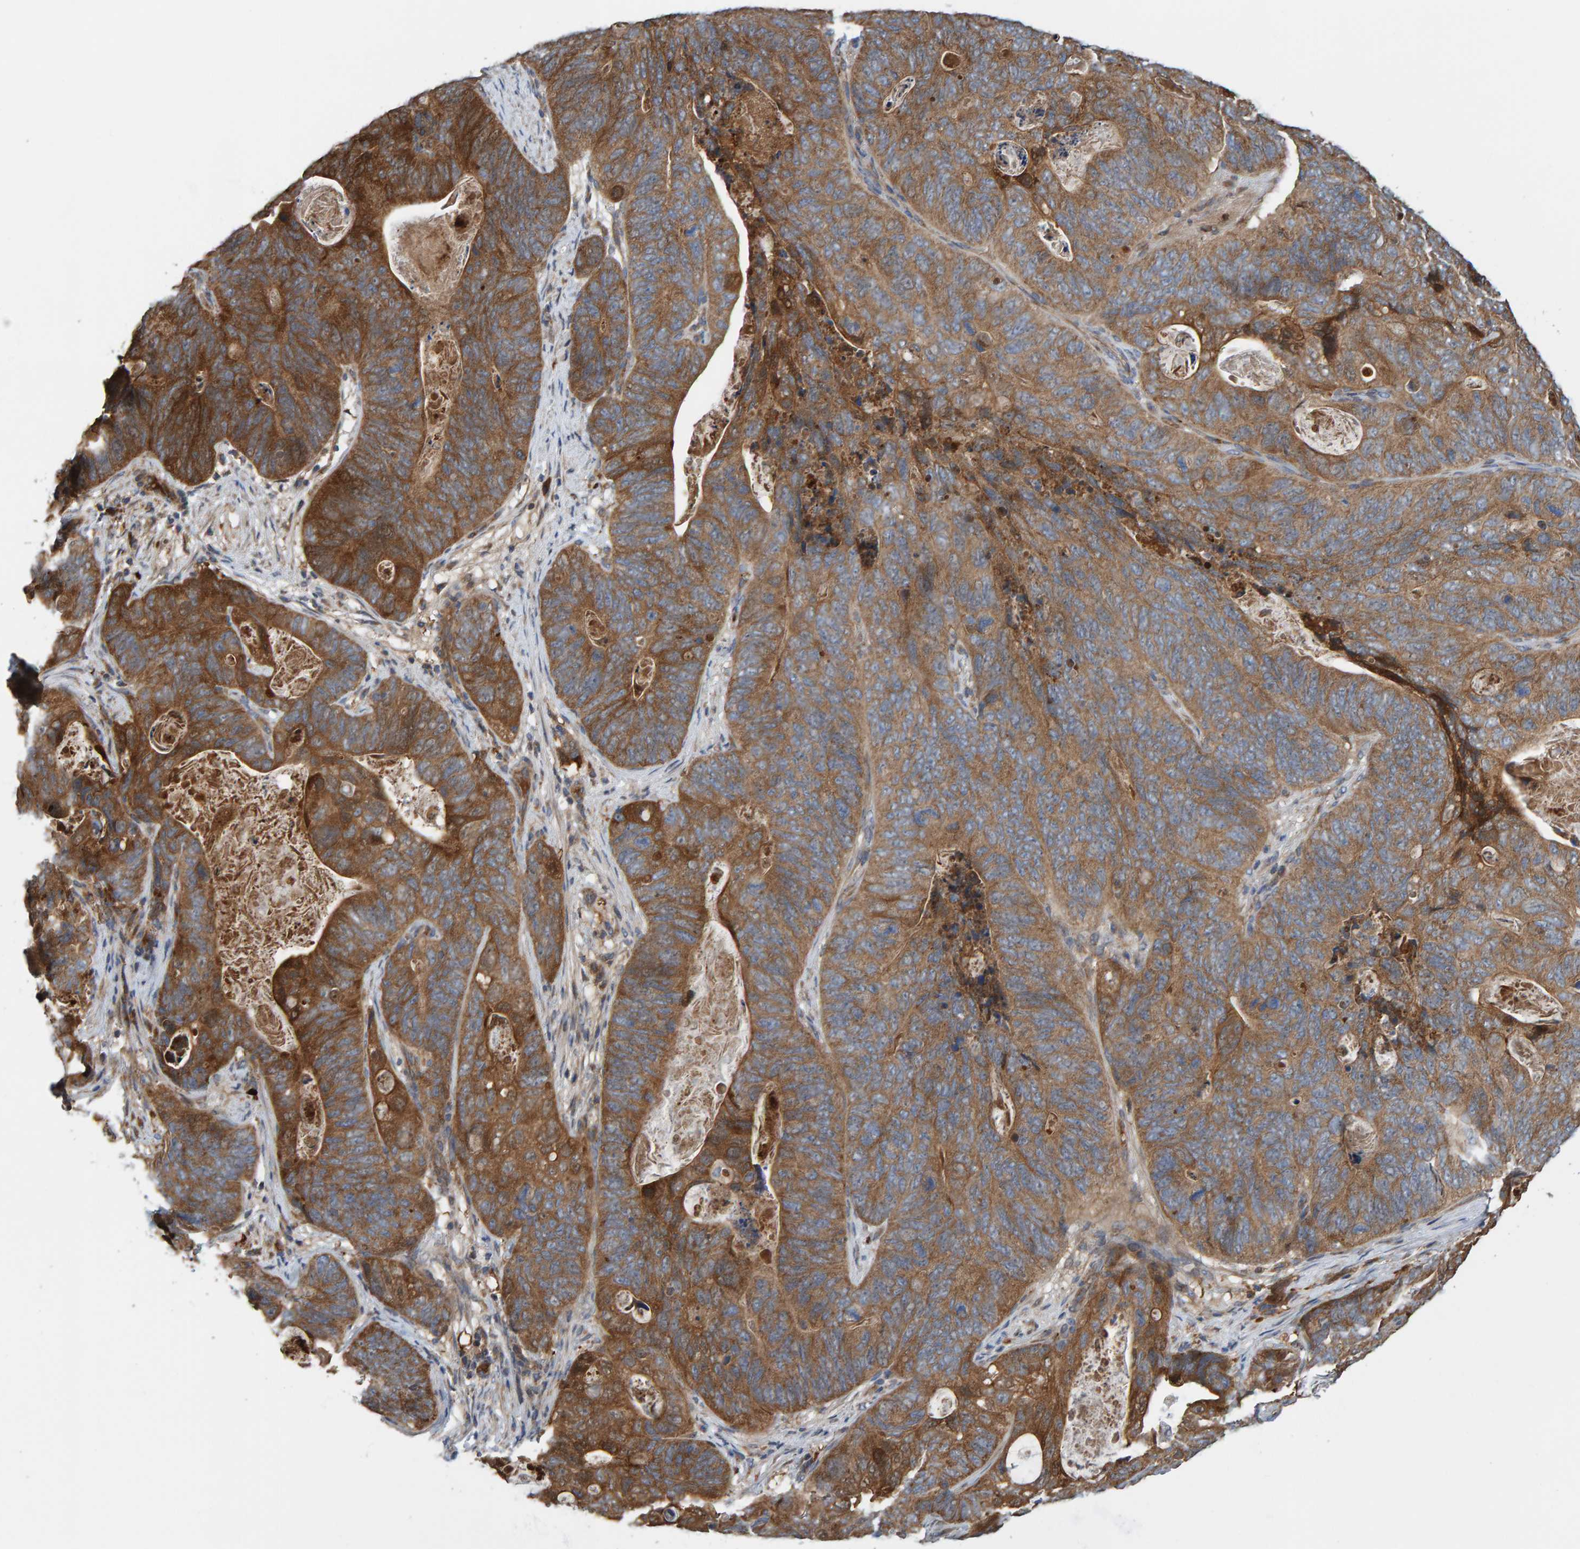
{"staining": {"intensity": "moderate", "quantity": ">75%", "location": "cytoplasmic/membranous"}, "tissue": "stomach cancer", "cell_type": "Tumor cells", "image_type": "cancer", "snomed": [{"axis": "morphology", "description": "Normal tissue, NOS"}, {"axis": "morphology", "description": "Adenocarcinoma, NOS"}, {"axis": "topography", "description": "Stomach"}], "caption": "Stomach cancer (adenocarcinoma) was stained to show a protein in brown. There is medium levels of moderate cytoplasmic/membranous staining in about >75% of tumor cells. (DAB (3,3'-diaminobenzidine) = brown stain, brightfield microscopy at high magnification).", "gene": "KIAA0753", "patient": {"sex": "female", "age": 89}}